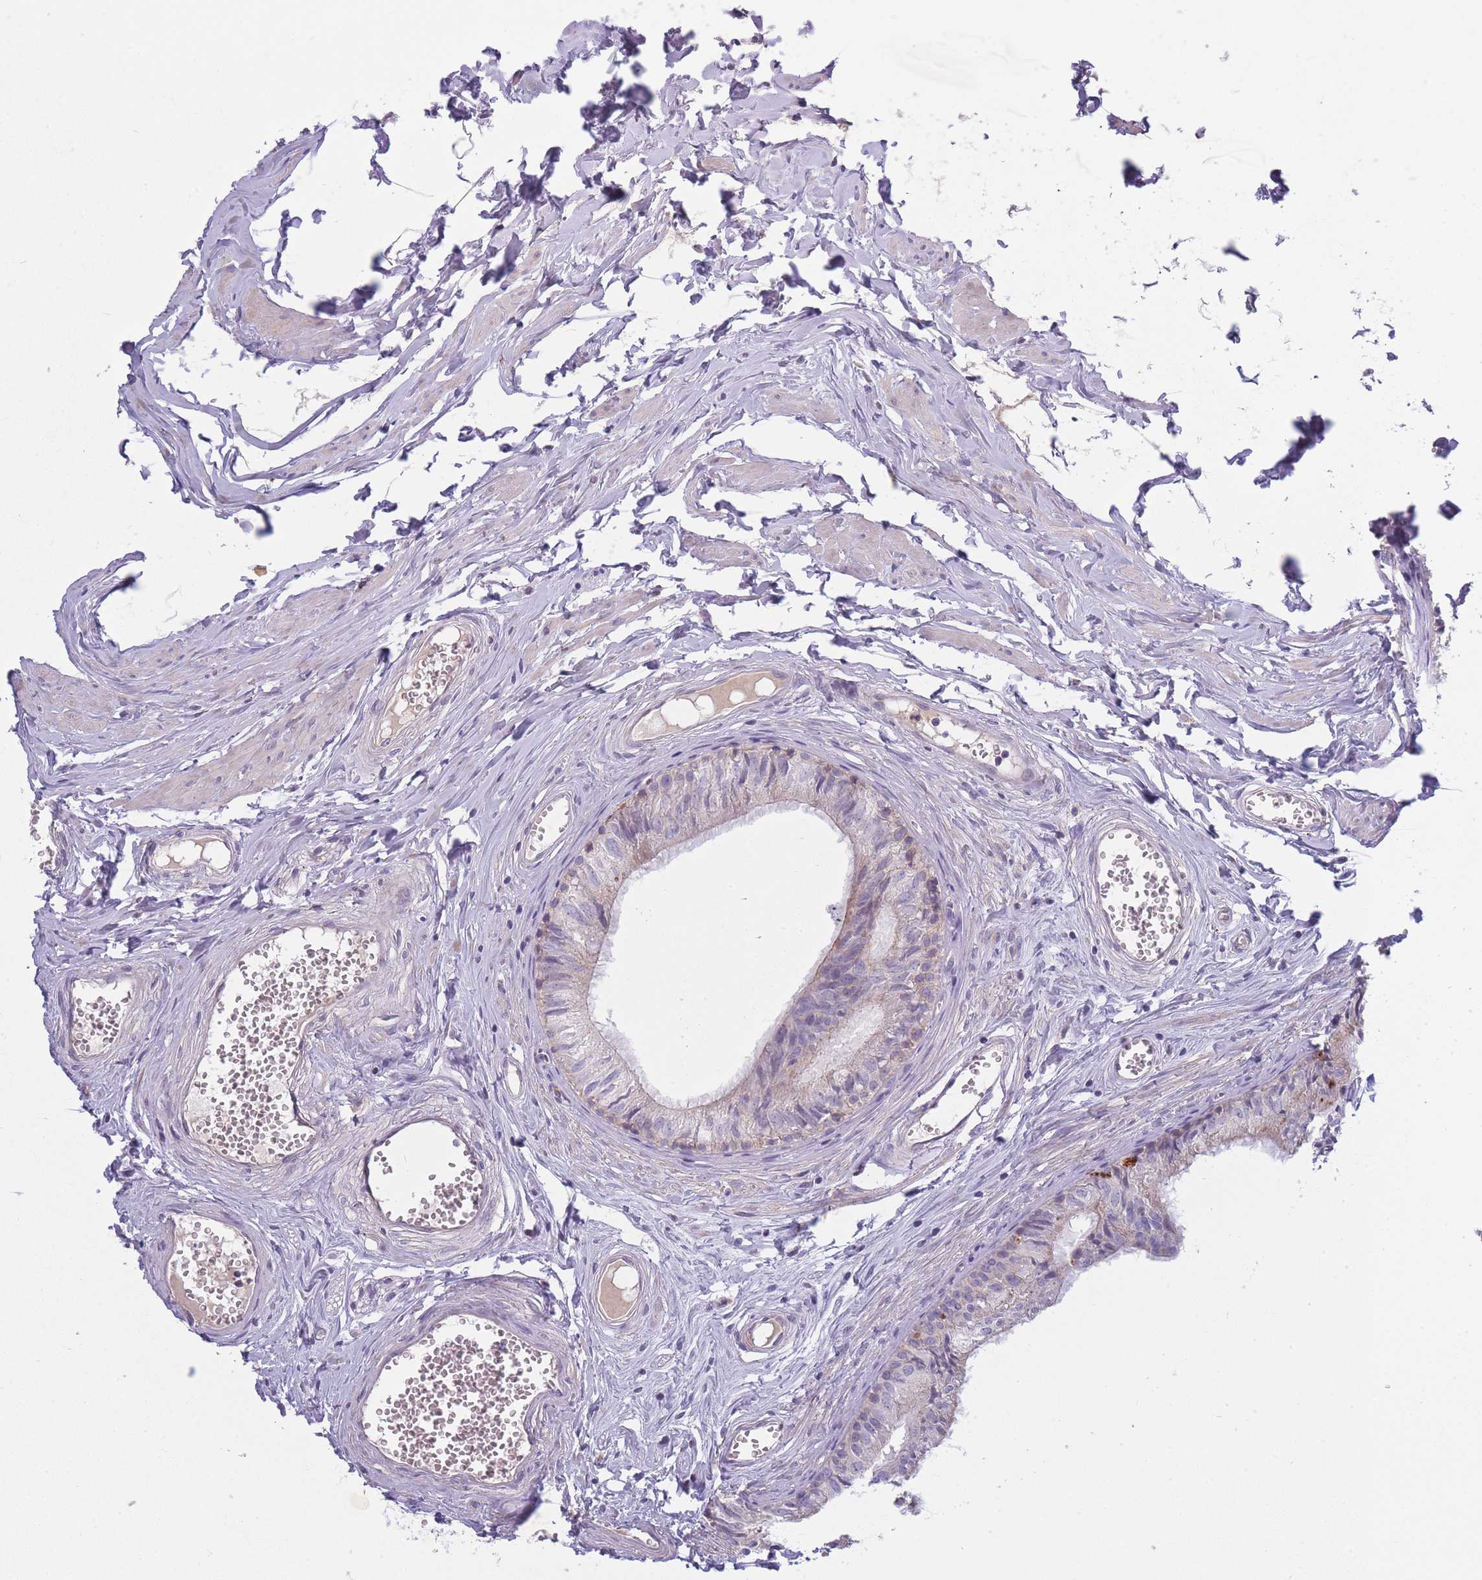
{"staining": {"intensity": "strong", "quantity": "<25%", "location": "cytoplasmic/membranous"}, "tissue": "epididymis", "cell_type": "Glandular cells", "image_type": "normal", "snomed": [{"axis": "morphology", "description": "Normal tissue, NOS"}, {"axis": "topography", "description": "Epididymis"}], "caption": "Protein analysis of normal epididymis exhibits strong cytoplasmic/membranous expression in about <25% of glandular cells.", "gene": "TRIM61", "patient": {"sex": "male", "age": 36}}